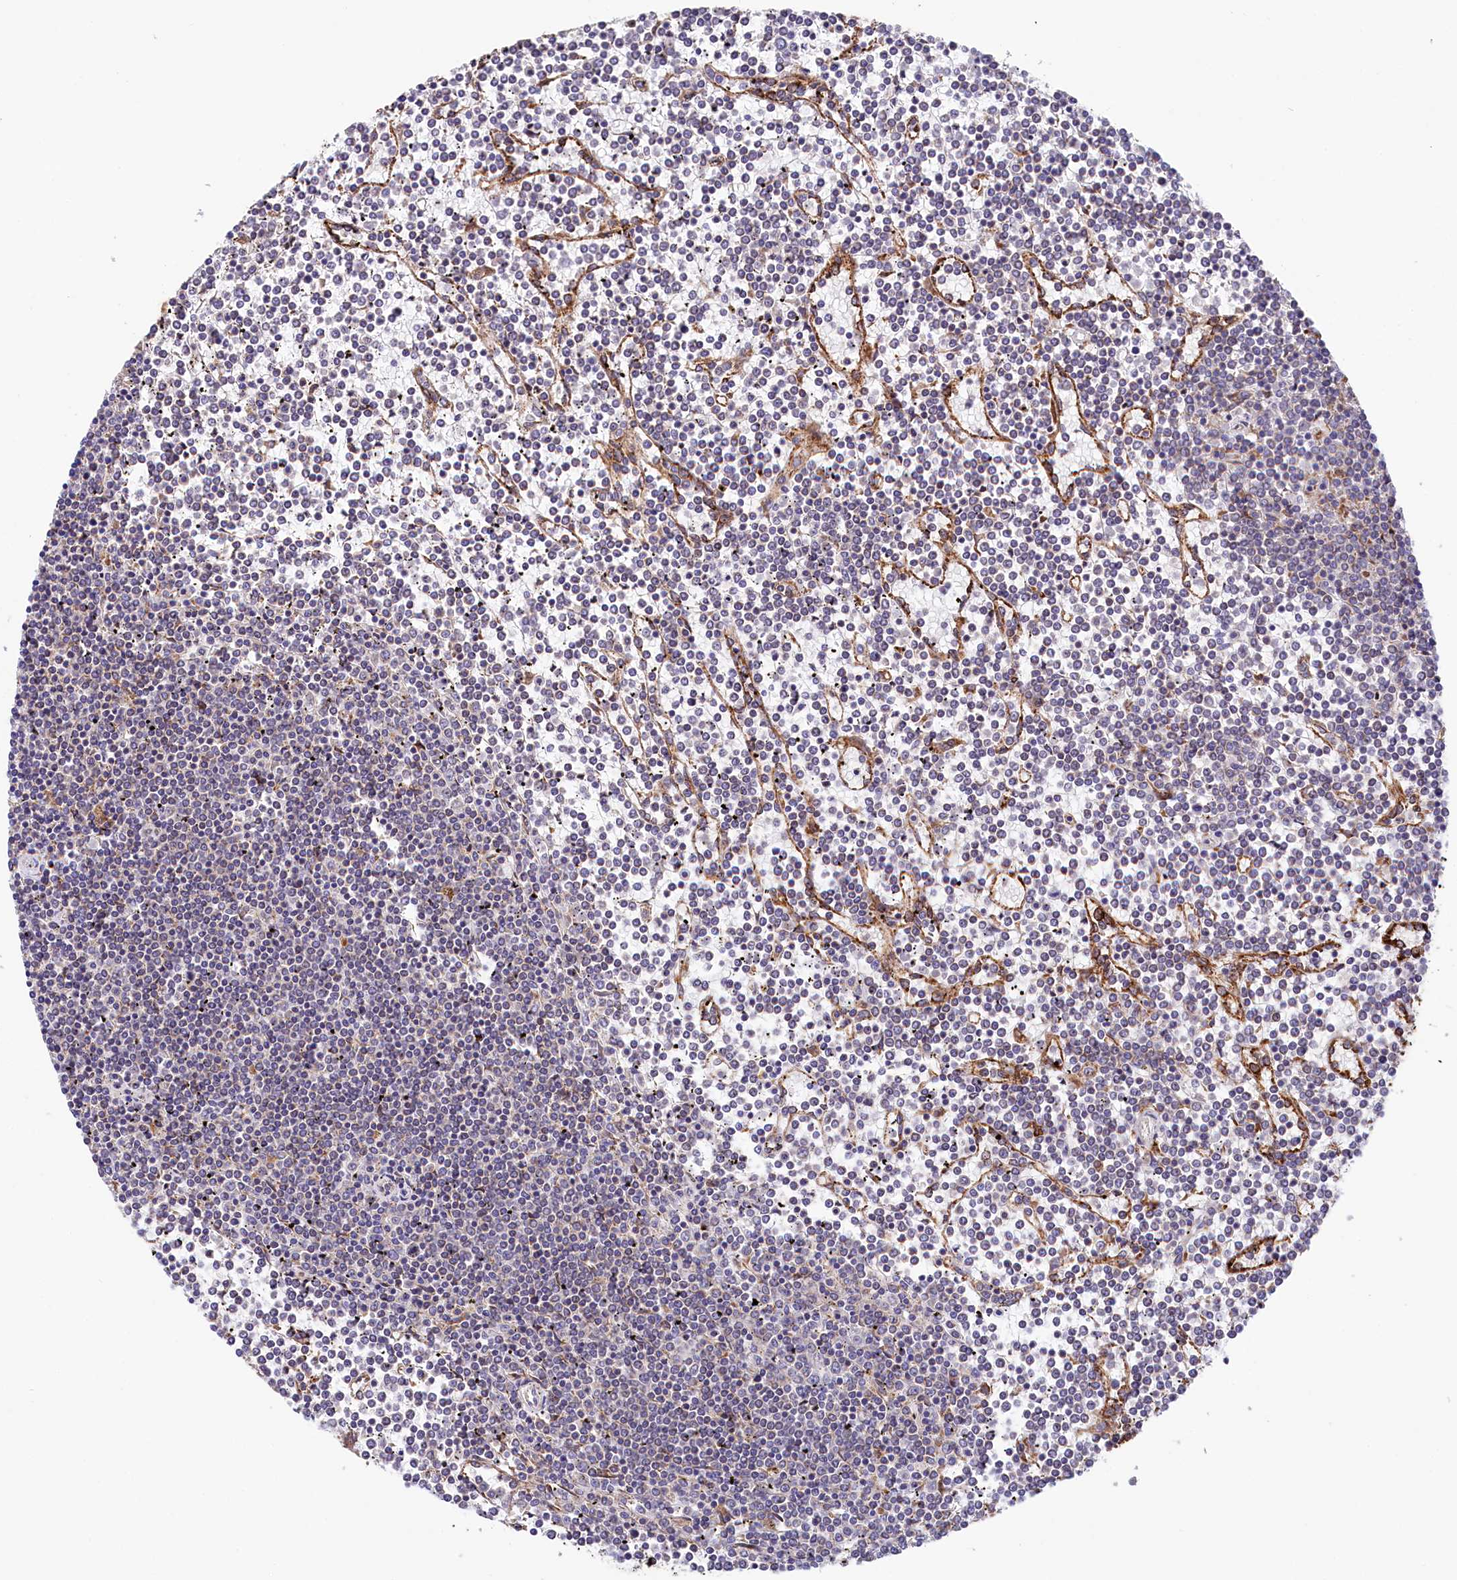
{"staining": {"intensity": "negative", "quantity": "none", "location": "none"}, "tissue": "lymphoma", "cell_type": "Tumor cells", "image_type": "cancer", "snomed": [{"axis": "morphology", "description": "Malignant lymphoma, non-Hodgkin's type, Low grade"}, {"axis": "topography", "description": "Spleen"}], "caption": "Immunohistochemistry of lymphoma demonstrates no expression in tumor cells. (Immunohistochemistry, brightfield microscopy, high magnification).", "gene": "CHID1", "patient": {"sex": "female", "age": 19}}